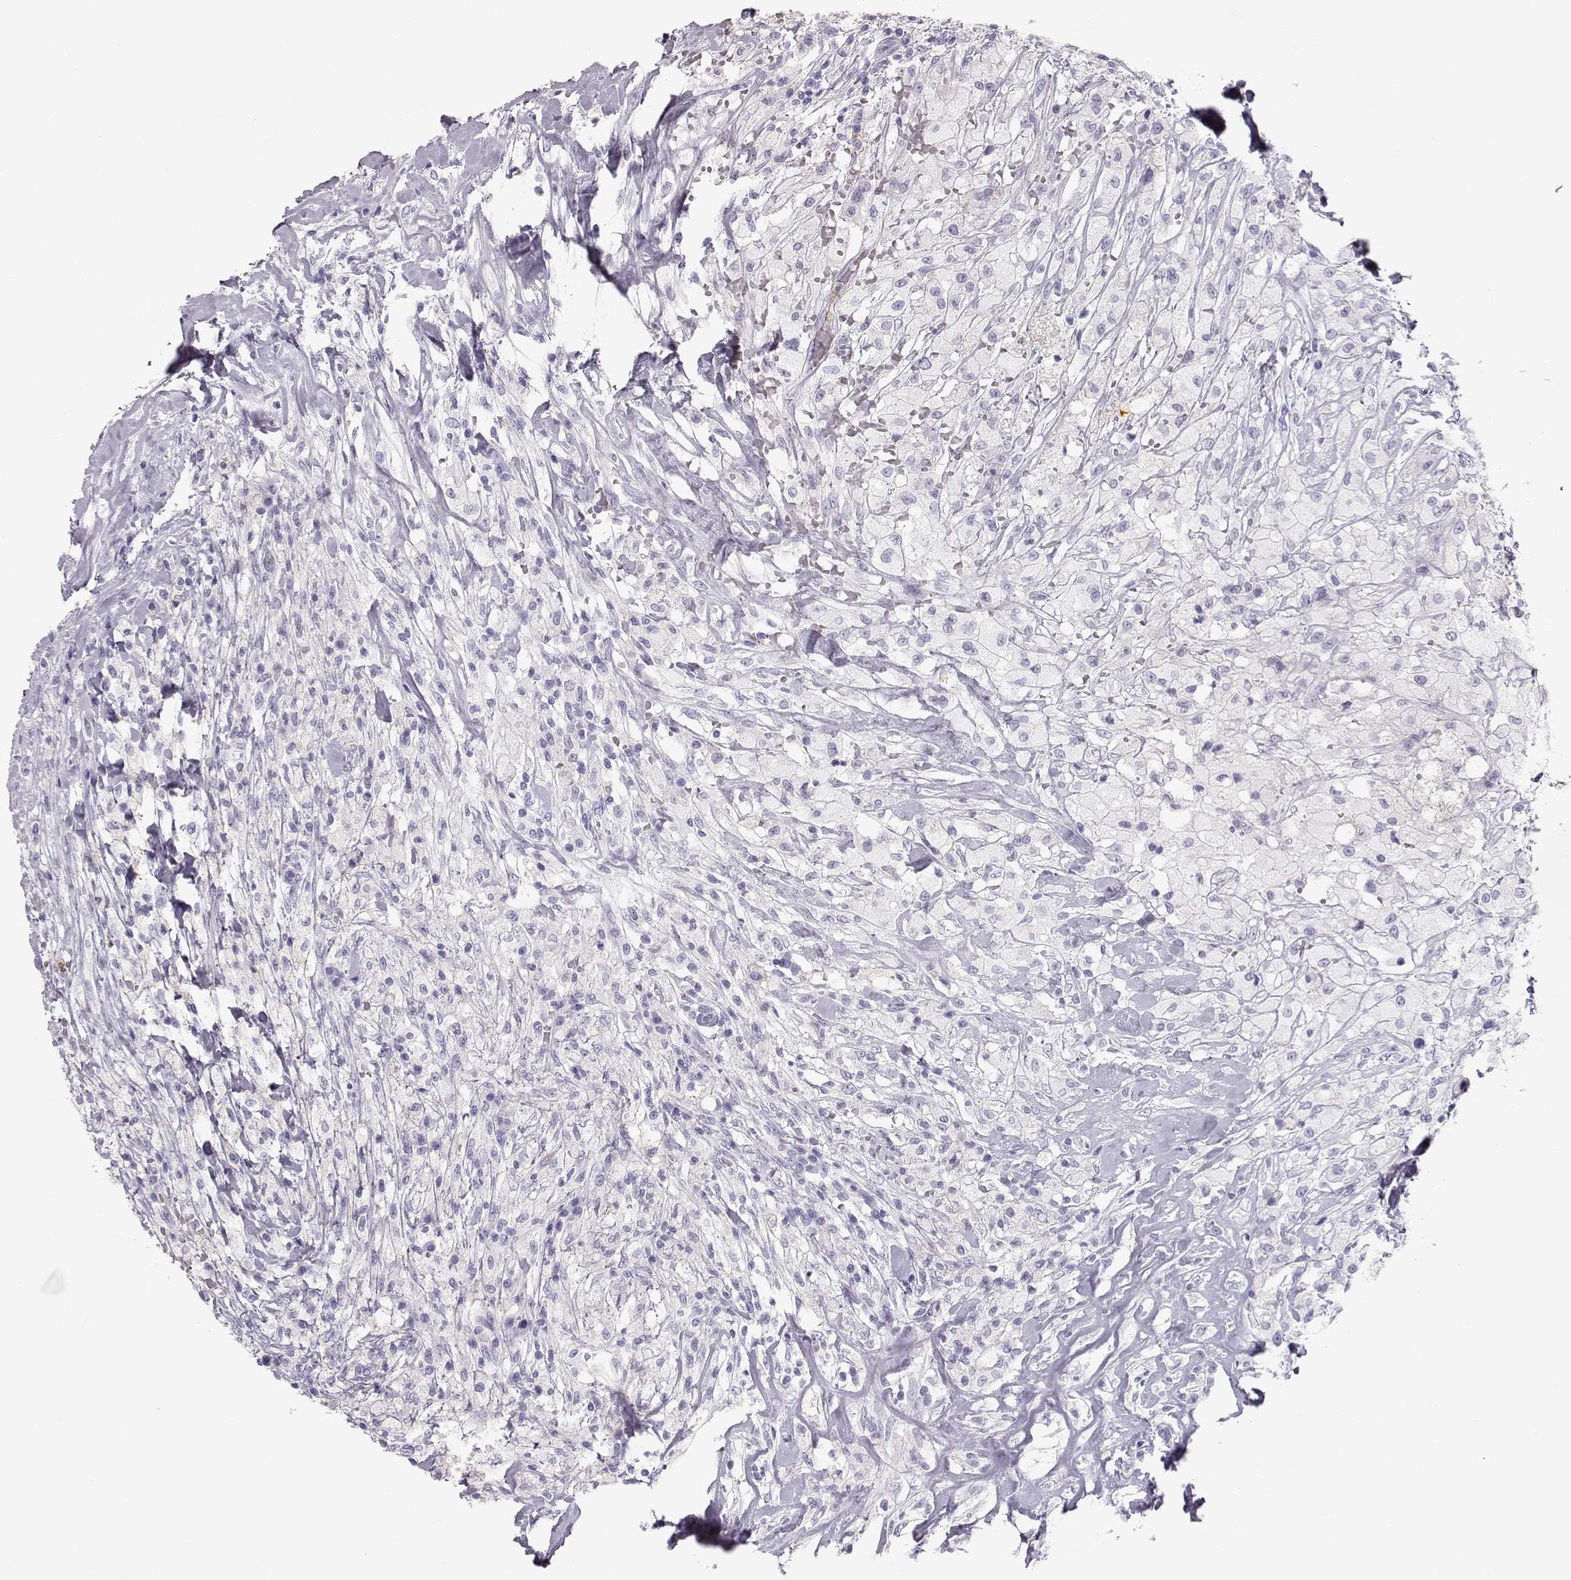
{"staining": {"intensity": "negative", "quantity": "none", "location": "none"}, "tissue": "testis cancer", "cell_type": "Tumor cells", "image_type": "cancer", "snomed": [{"axis": "morphology", "description": "Necrosis, NOS"}, {"axis": "morphology", "description": "Carcinoma, Embryonal, NOS"}, {"axis": "topography", "description": "Testis"}], "caption": "Tumor cells are negative for brown protein staining in embryonal carcinoma (testis).", "gene": "MIP", "patient": {"sex": "male", "age": 19}}